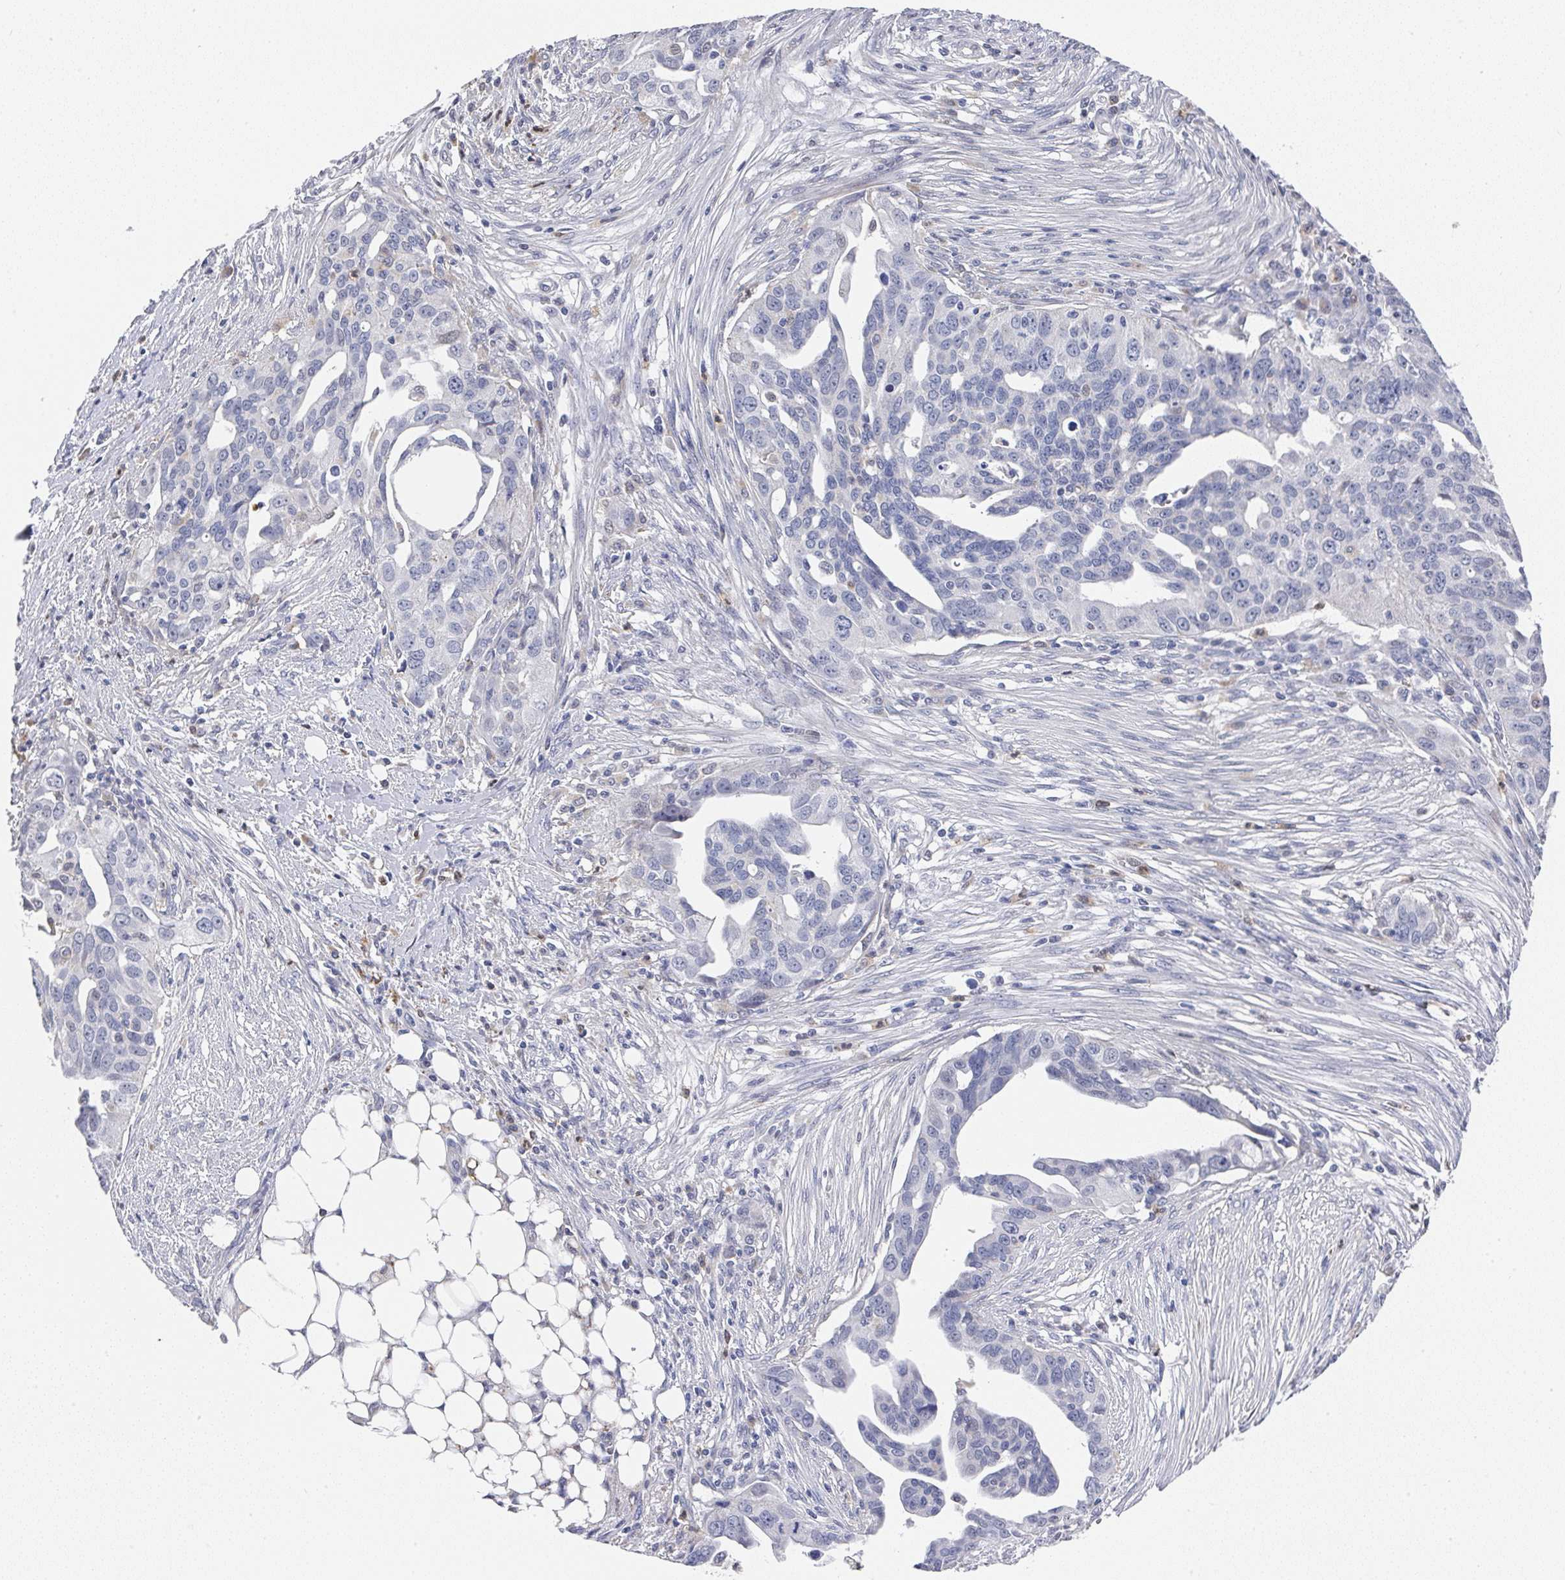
{"staining": {"intensity": "negative", "quantity": "none", "location": "none"}, "tissue": "ovarian cancer", "cell_type": "Tumor cells", "image_type": "cancer", "snomed": [{"axis": "morphology", "description": "Carcinoma, endometroid"}, {"axis": "morphology", "description": "Cystadenocarcinoma, serous, NOS"}, {"axis": "topography", "description": "Ovary"}], "caption": "Immunohistochemistry (IHC) of human ovarian cancer shows no positivity in tumor cells.", "gene": "NCF1", "patient": {"sex": "female", "age": 45}}